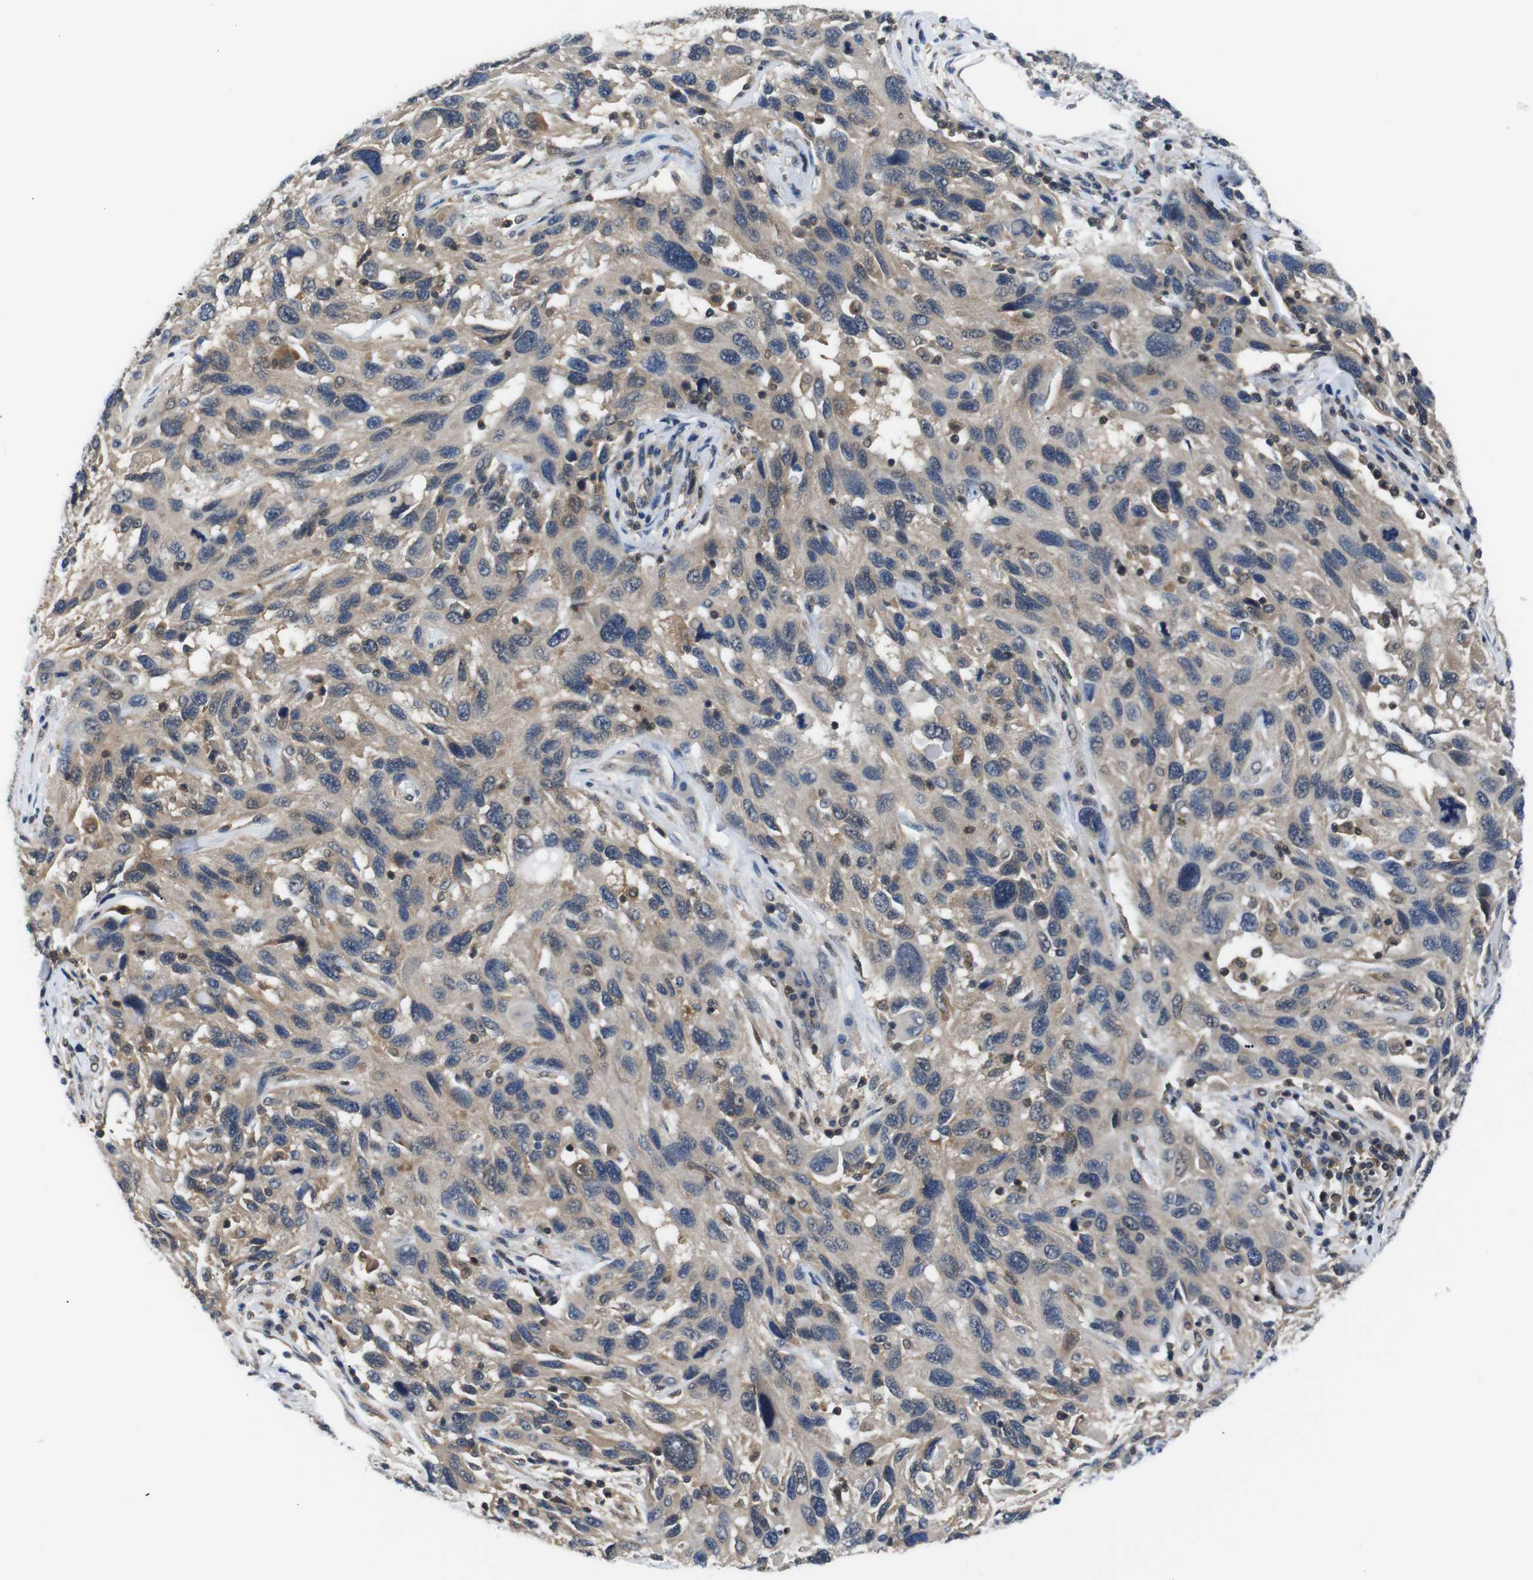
{"staining": {"intensity": "weak", "quantity": ">75%", "location": "cytoplasmic/membranous"}, "tissue": "melanoma", "cell_type": "Tumor cells", "image_type": "cancer", "snomed": [{"axis": "morphology", "description": "Malignant melanoma, NOS"}, {"axis": "topography", "description": "Skin"}], "caption": "Brown immunohistochemical staining in human malignant melanoma demonstrates weak cytoplasmic/membranous positivity in about >75% of tumor cells.", "gene": "UBXN1", "patient": {"sex": "male", "age": 53}}